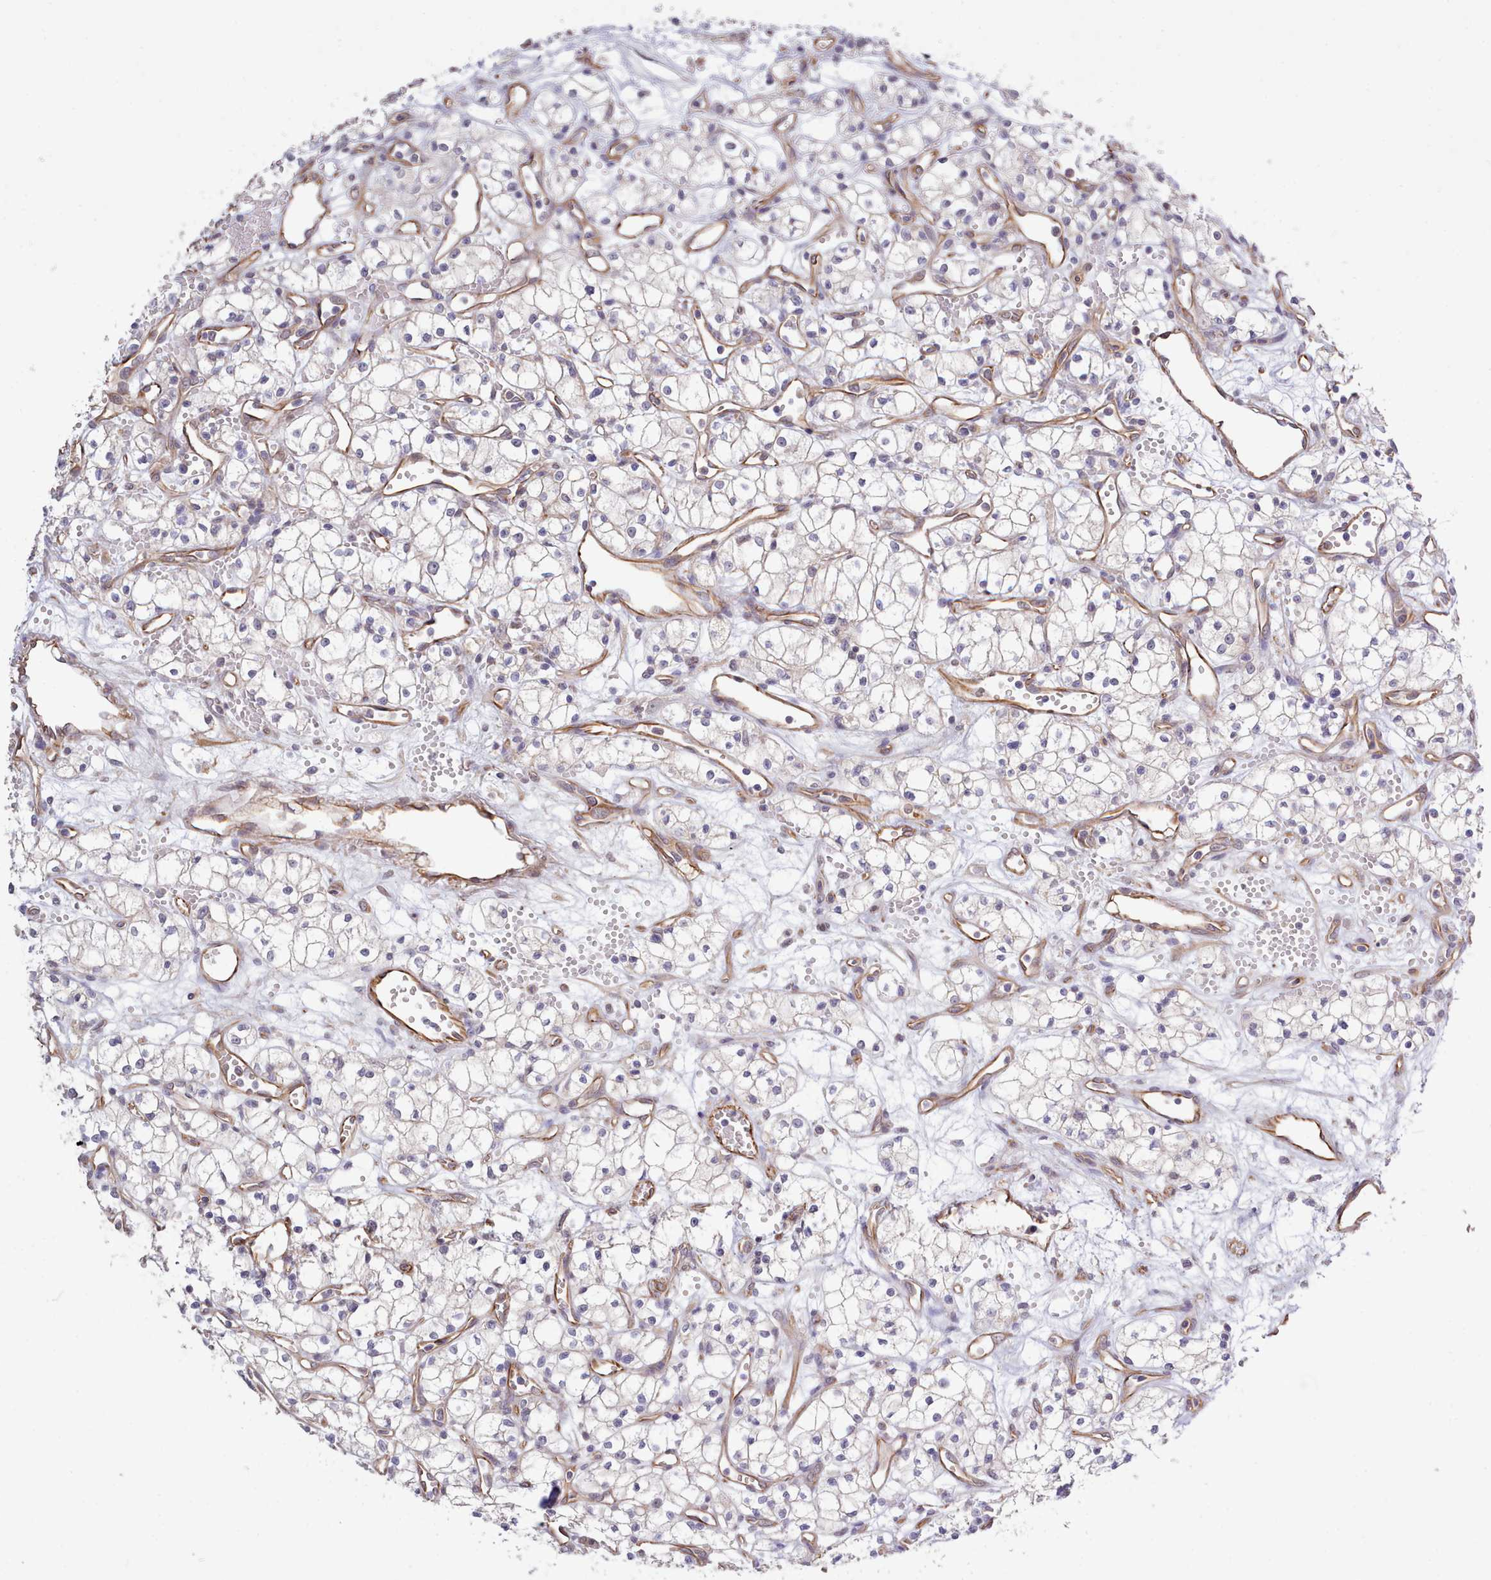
{"staining": {"intensity": "negative", "quantity": "none", "location": "none"}, "tissue": "renal cancer", "cell_type": "Tumor cells", "image_type": "cancer", "snomed": [{"axis": "morphology", "description": "Adenocarcinoma, NOS"}, {"axis": "topography", "description": "Kidney"}], "caption": "A histopathology image of human adenocarcinoma (renal) is negative for staining in tumor cells. (DAB IHC with hematoxylin counter stain).", "gene": "ZC3H13", "patient": {"sex": "male", "age": 59}}